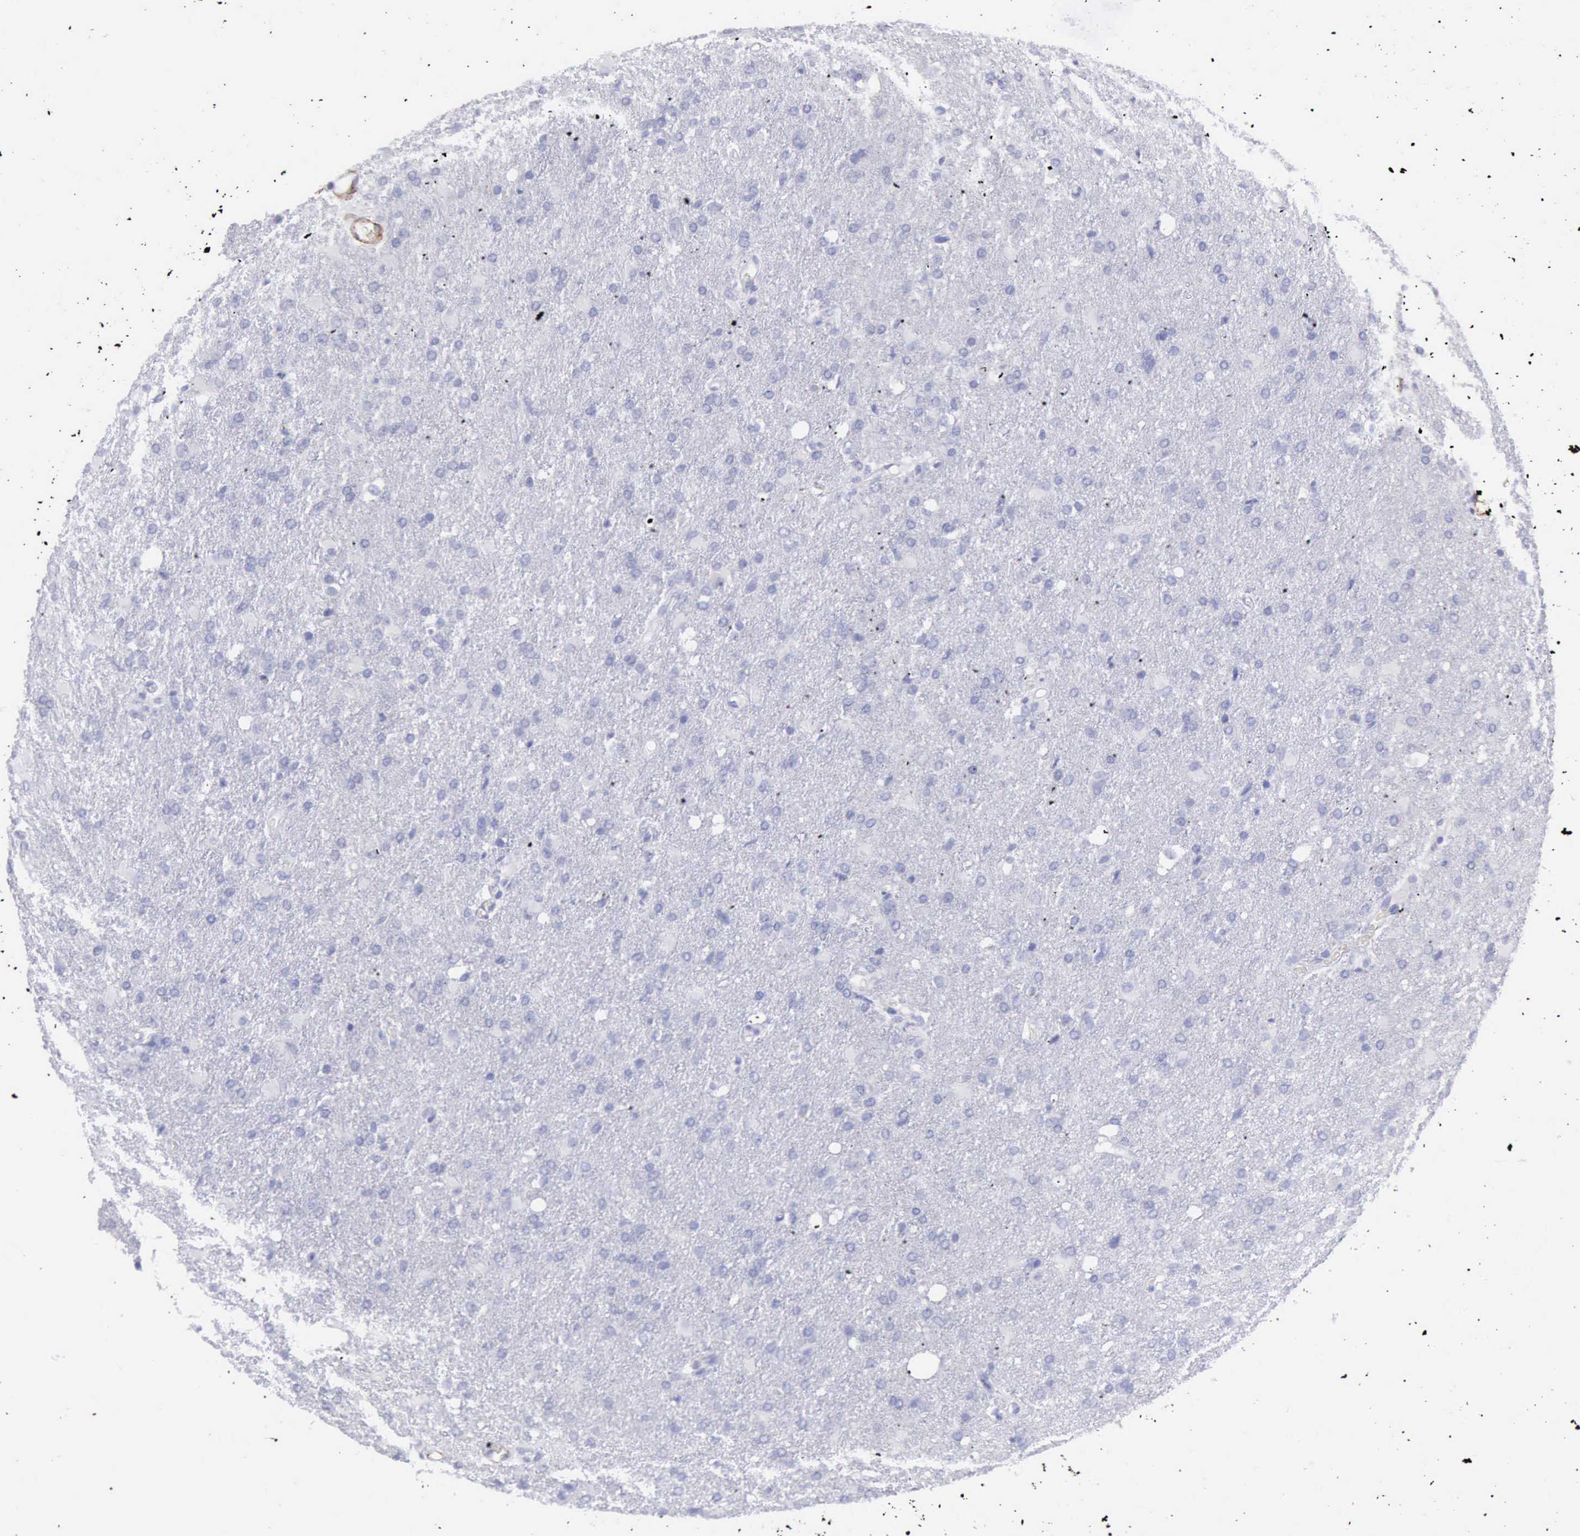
{"staining": {"intensity": "negative", "quantity": "none", "location": "none"}, "tissue": "glioma", "cell_type": "Tumor cells", "image_type": "cancer", "snomed": [{"axis": "morphology", "description": "Glioma, malignant, High grade"}, {"axis": "topography", "description": "Brain"}], "caption": "Immunohistochemistry (IHC) photomicrograph of neoplastic tissue: human malignant high-grade glioma stained with DAB exhibits no significant protein positivity in tumor cells.", "gene": "AOC3", "patient": {"sex": "male", "age": 68}}